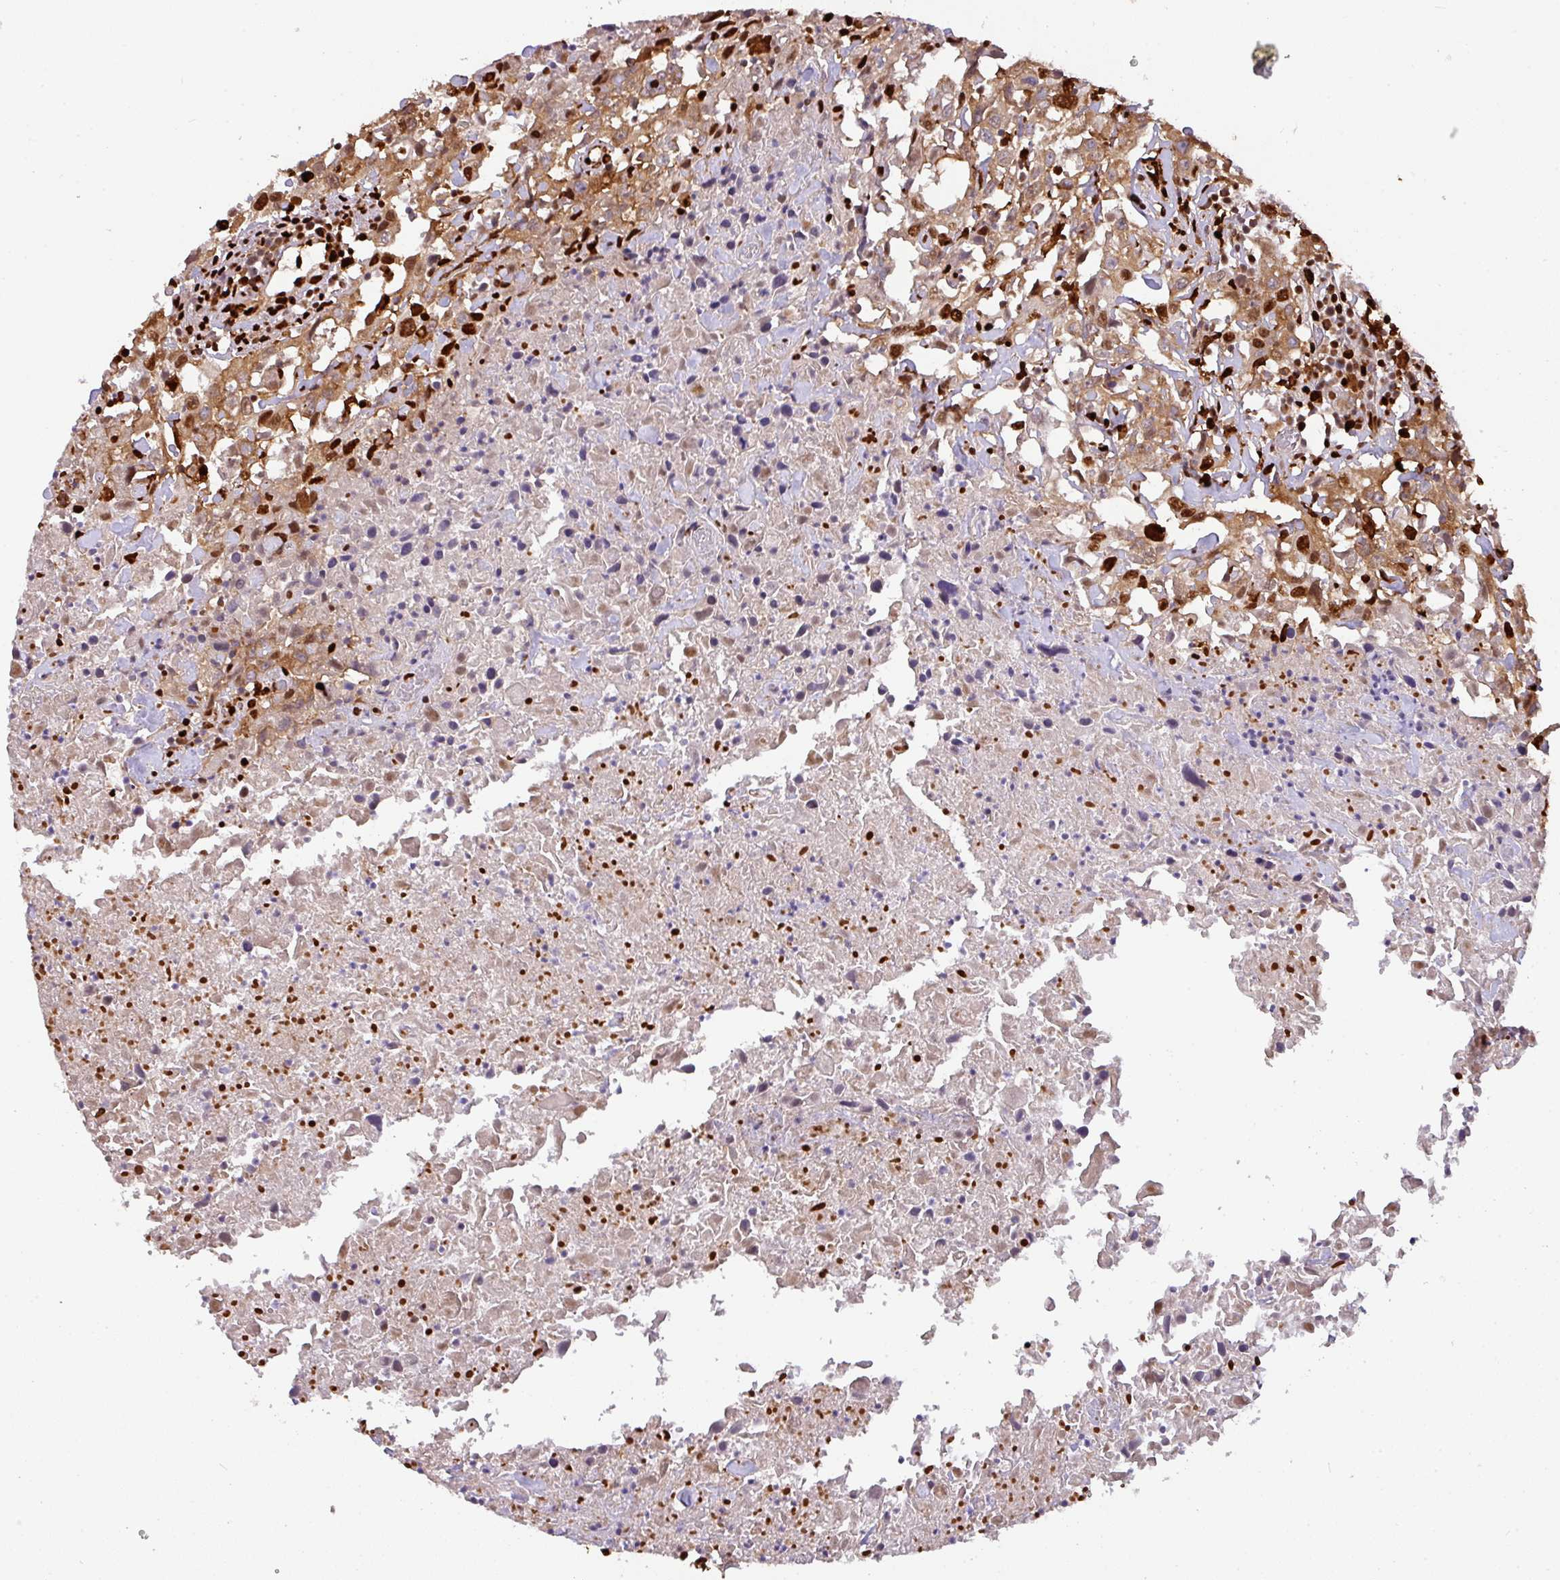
{"staining": {"intensity": "moderate", "quantity": ">75%", "location": "cytoplasmic/membranous,nuclear"}, "tissue": "urothelial cancer", "cell_type": "Tumor cells", "image_type": "cancer", "snomed": [{"axis": "morphology", "description": "Urothelial carcinoma, High grade"}, {"axis": "topography", "description": "Urinary bladder"}], "caption": "Protein expression analysis of human urothelial cancer reveals moderate cytoplasmic/membranous and nuclear staining in about >75% of tumor cells. (DAB = brown stain, brightfield microscopy at high magnification).", "gene": "SAMHD1", "patient": {"sex": "male", "age": 61}}